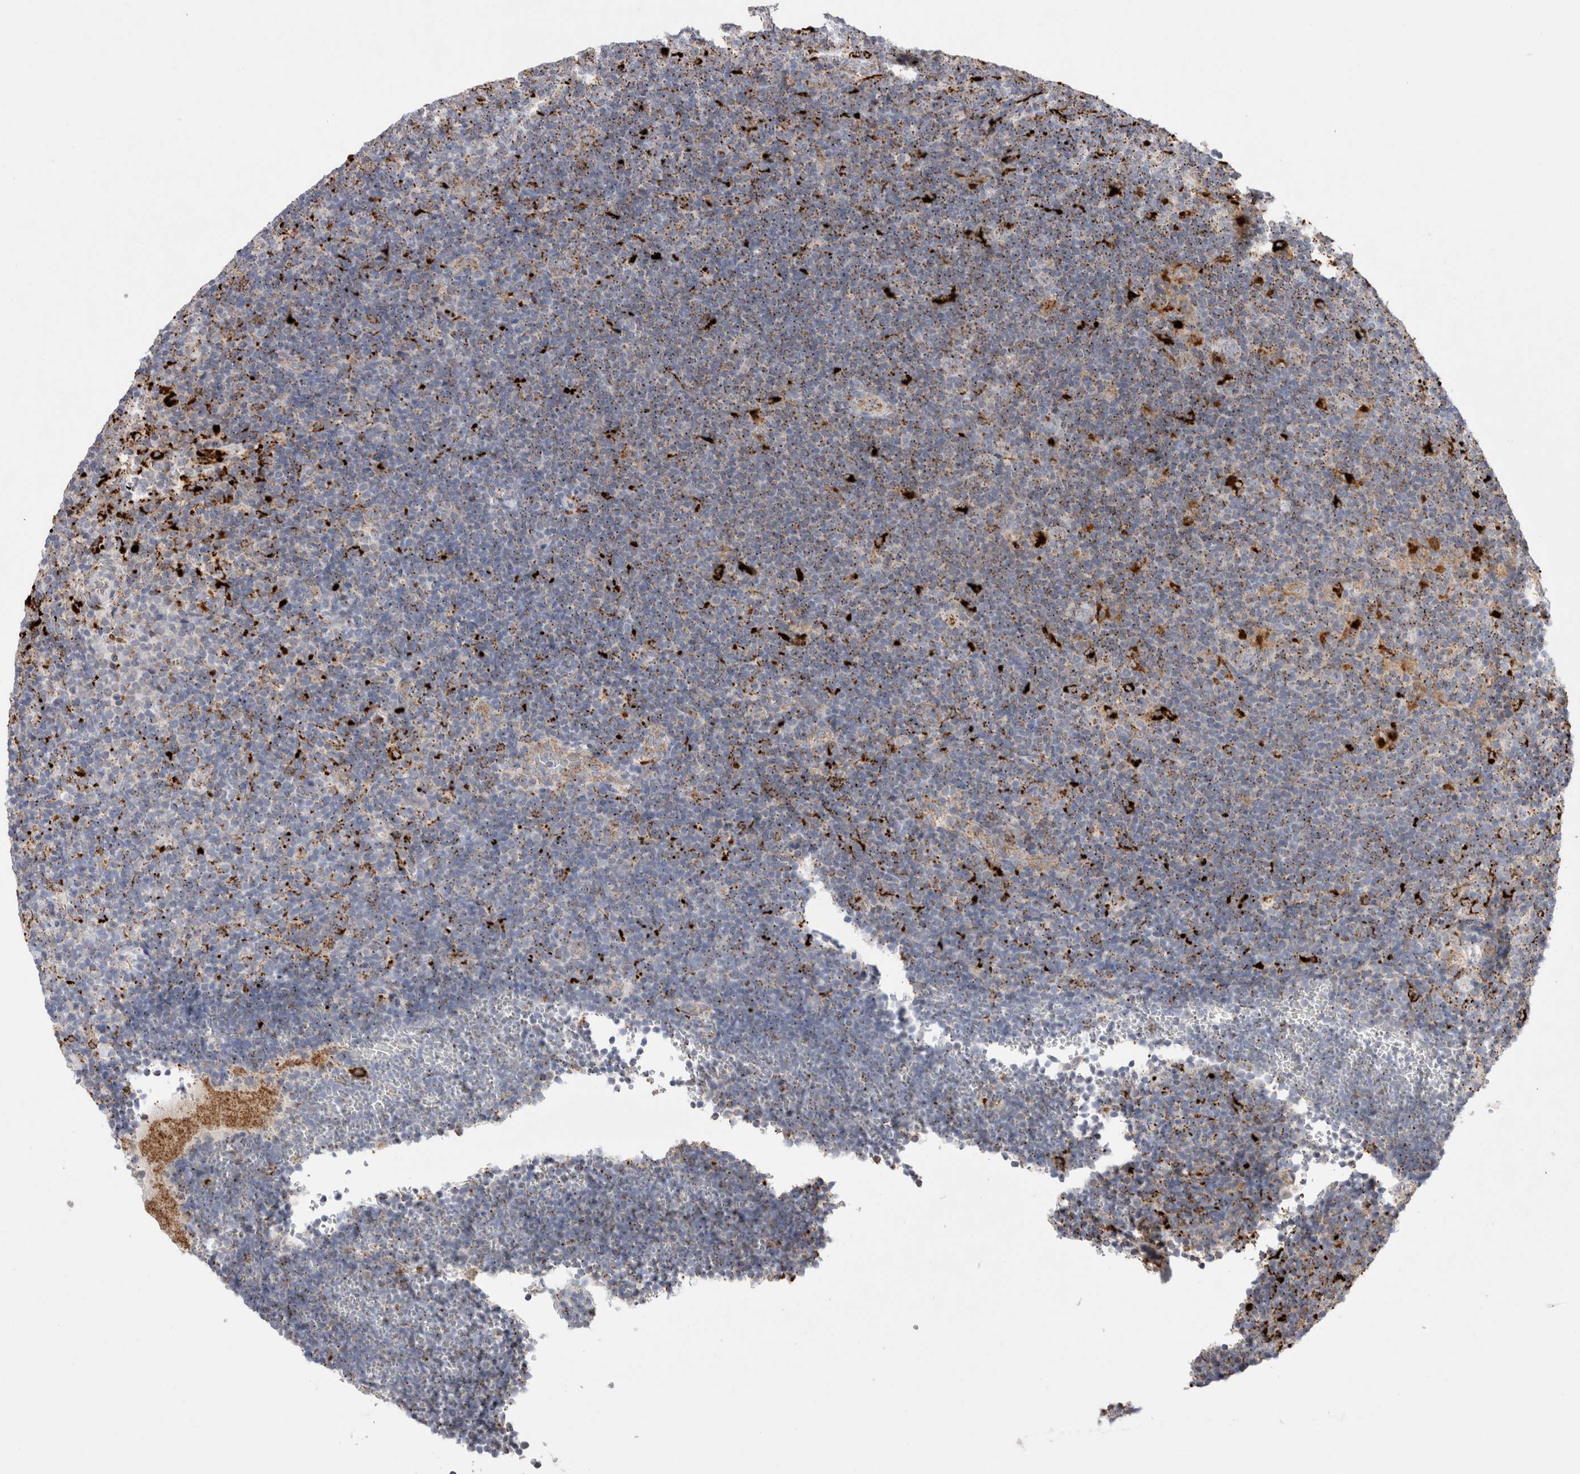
{"staining": {"intensity": "negative", "quantity": "none", "location": "none"}, "tissue": "lymphoma", "cell_type": "Tumor cells", "image_type": "cancer", "snomed": [{"axis": "morphology", "description": "Hodgkin's disease, NOS"}, {"axis": "topography", "description": "Lymph node"}], "caption": "This micrograph is of Hodgkin's disease stained with immunohistochemistry (IHC) to label a protein in brown with the nuclei are counter-stained blue. There is no expression in tumor cells.", "gene": "CTSA", "patient": {"sex": "female", "age": 57}}